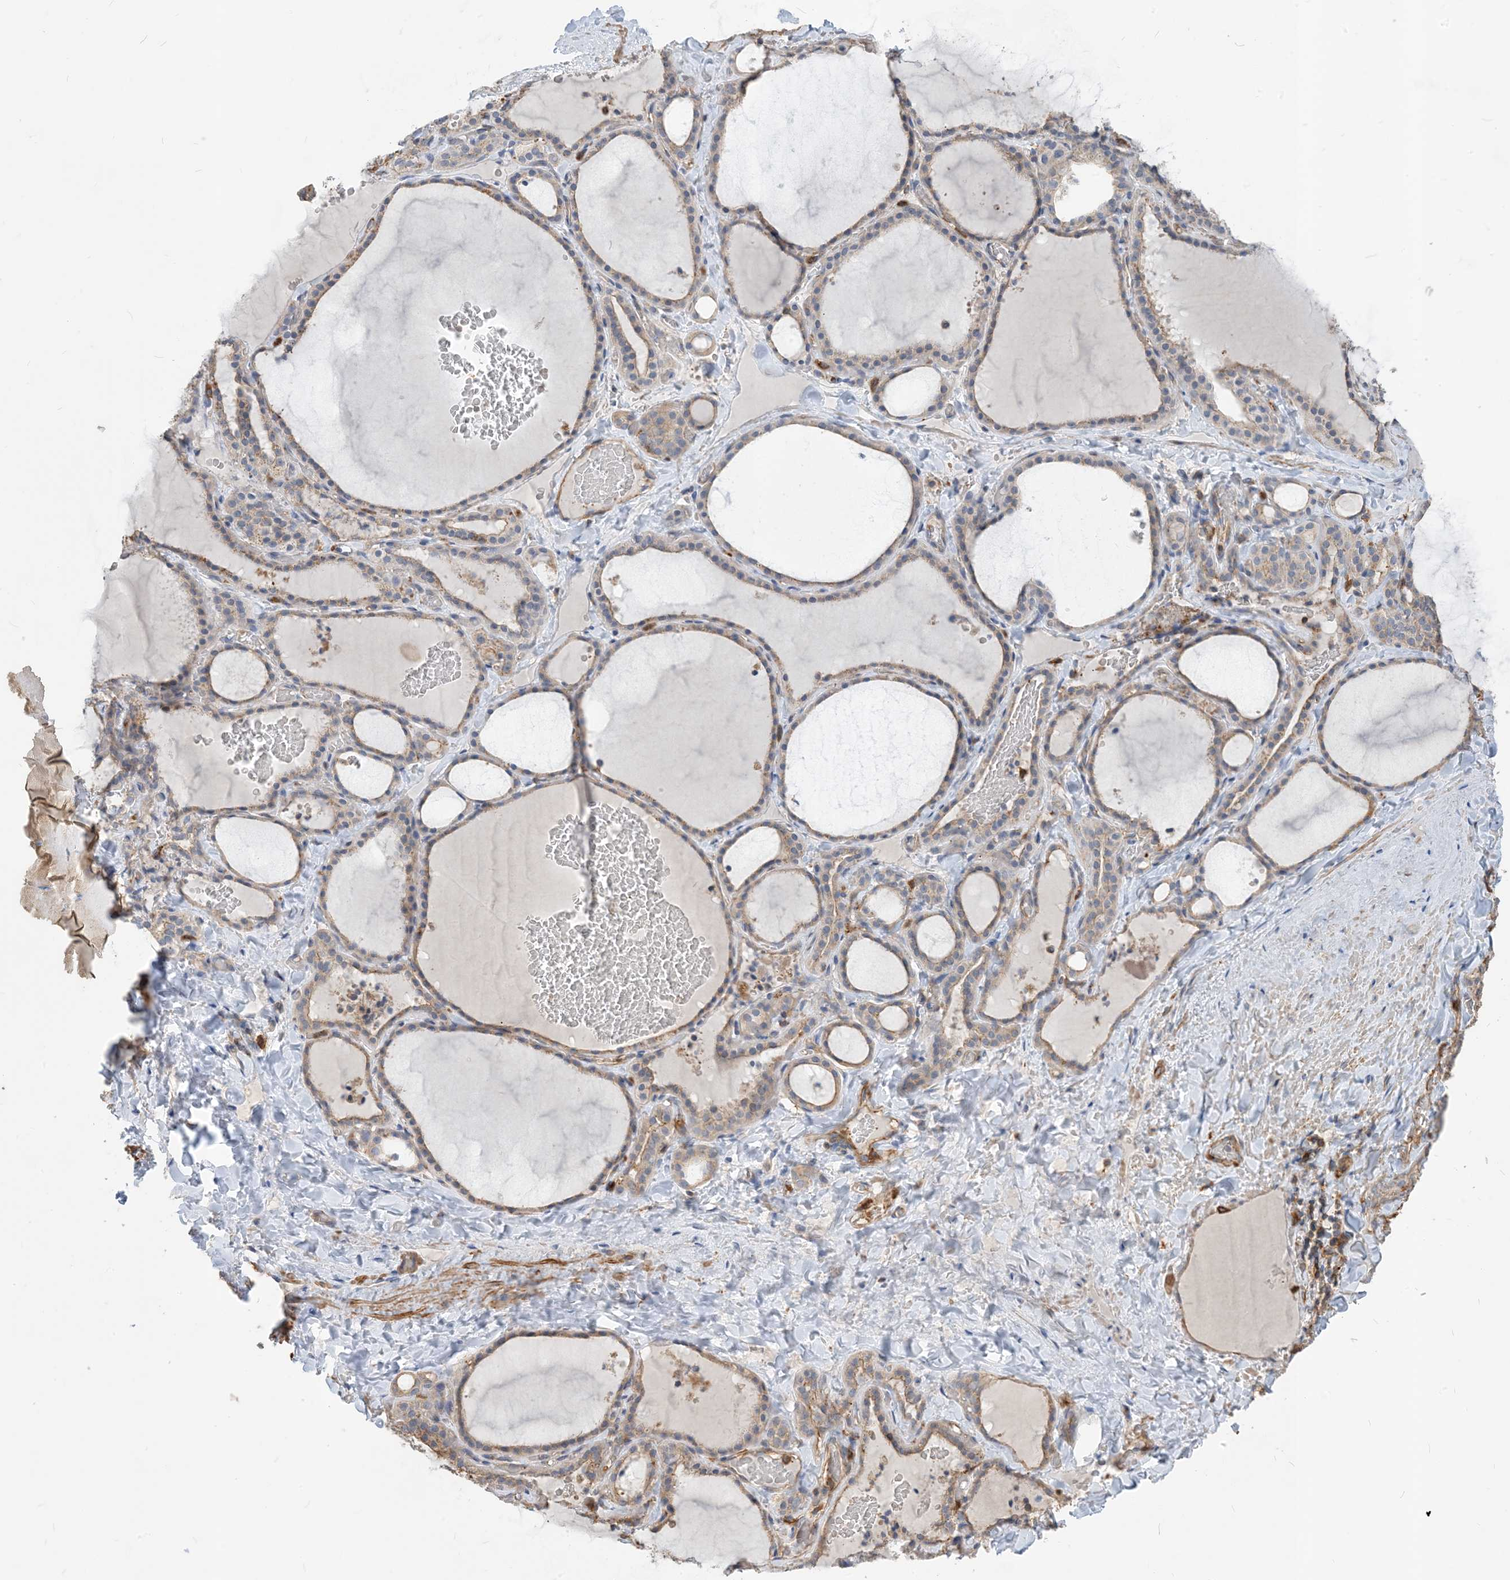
{"staining": {"intensity": "moderate", "quantity": "25%-75%", "location": "cytoplasmic/membranous"}, "tissue": "thyroid gland", "cell_type": "Glandular cells", "image_type": "normal", "snomed": [{"axis": "morphology", "description": "Normal tissue, NOS"}, {"axis": "topography", "description": "Thyroid gland"}], "caption": "Approximately 25%-75% of glandular cells in benign human thyroid gland demonstrate moderate cytoplasmic/membranous protein expression as visualized by brown immunohistochemical staining.", "gene": "PARVG", "patient": {"sex": "female", "age": 22}}